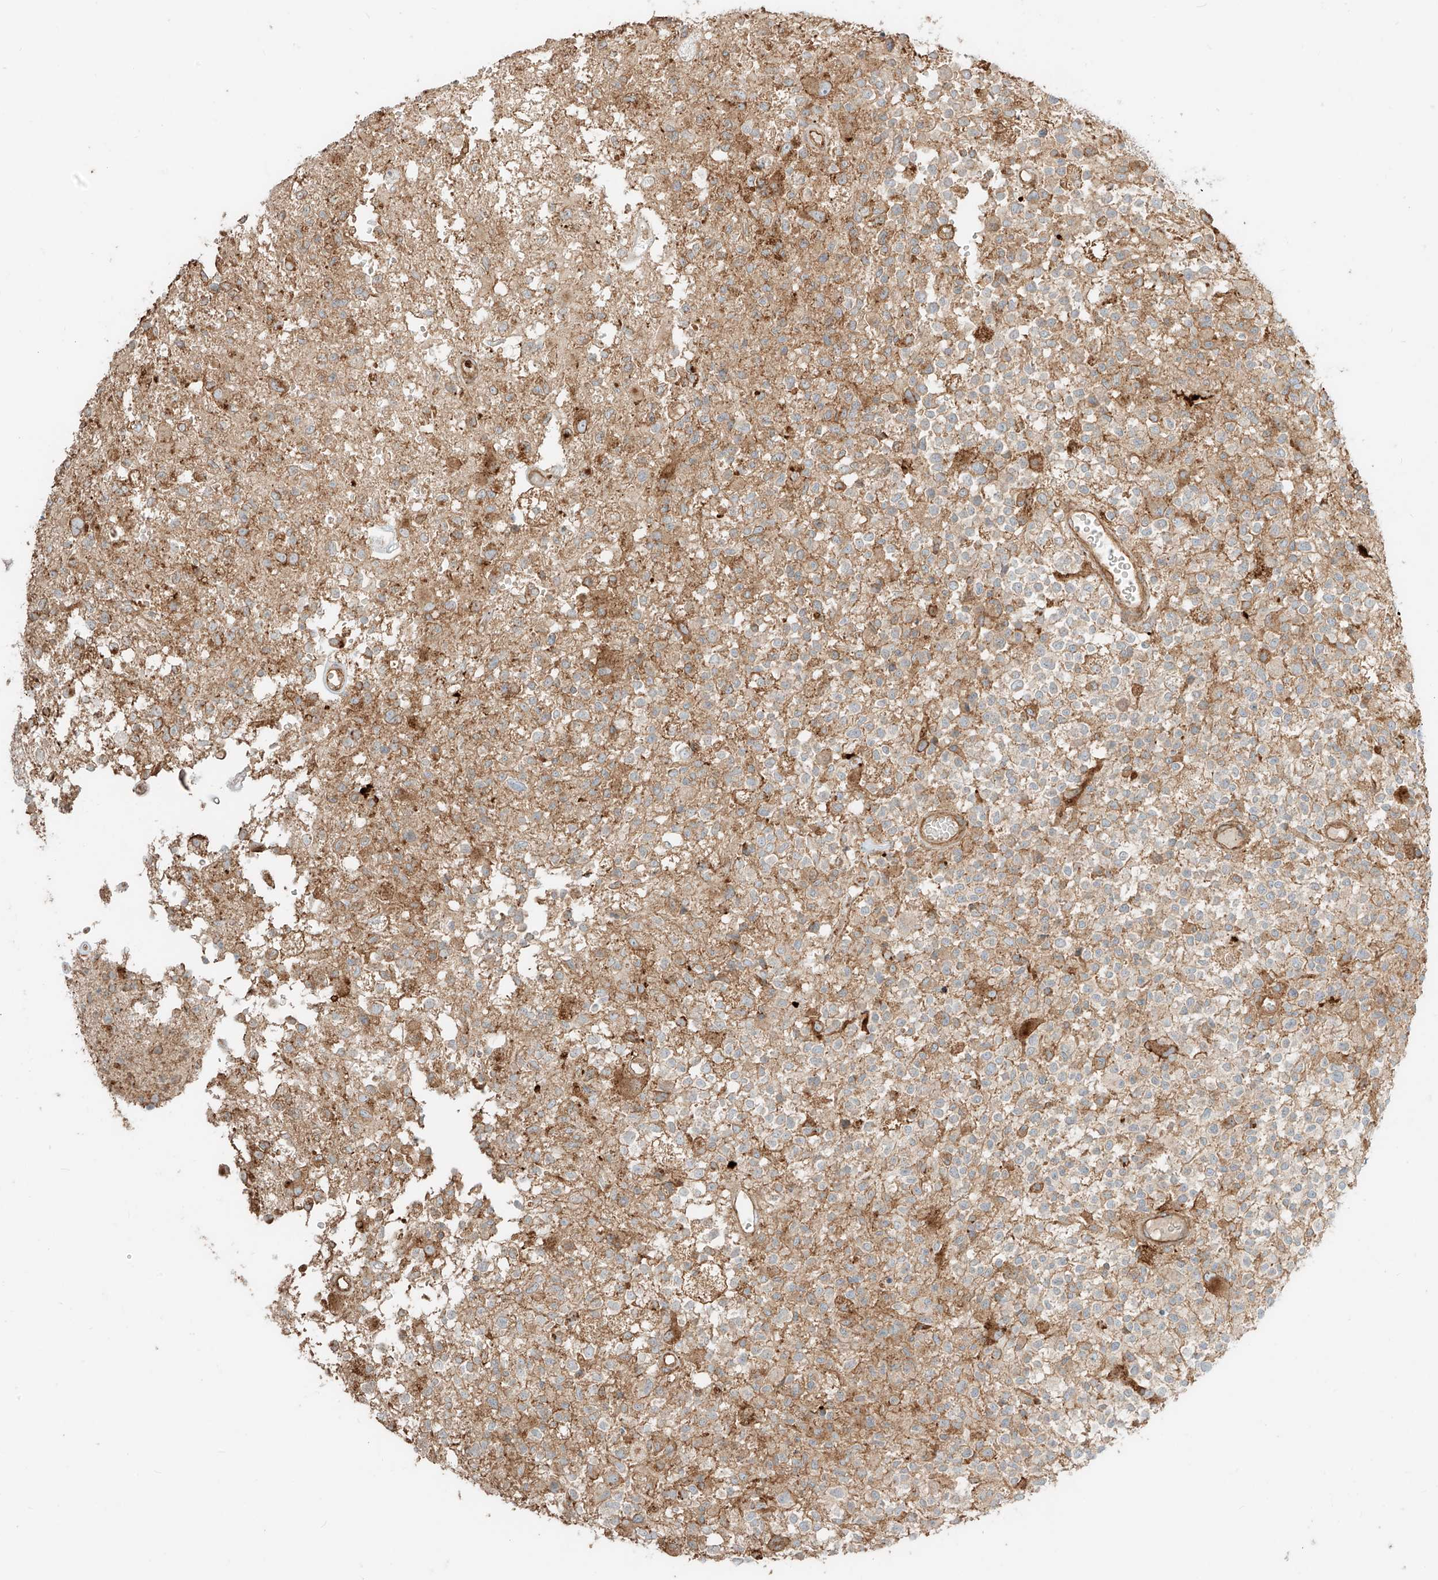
{"staining": {"intensity": "moderate", "quantity": ">75%", "location": "cytoplasmic/membranous"}, "tissue": "glioma", "cell_type": "Tumor cells", "image_type": "cancer", "snomed": [{"axis": "morphology", "description": "Glioma, malignant, High grade"}, {"axis": "morphology", "description": "Glioblastoma, NOS"}, {"axis": "topography", "description": "Brain"}], "caption": "Moderate cytoplasmic/membranous protein staining is appreciated in about >75% of tumor cells in malignant glioma (high-grade).", "gene": "CCDC115", "patient": {"sex": "male", "age": 60}}